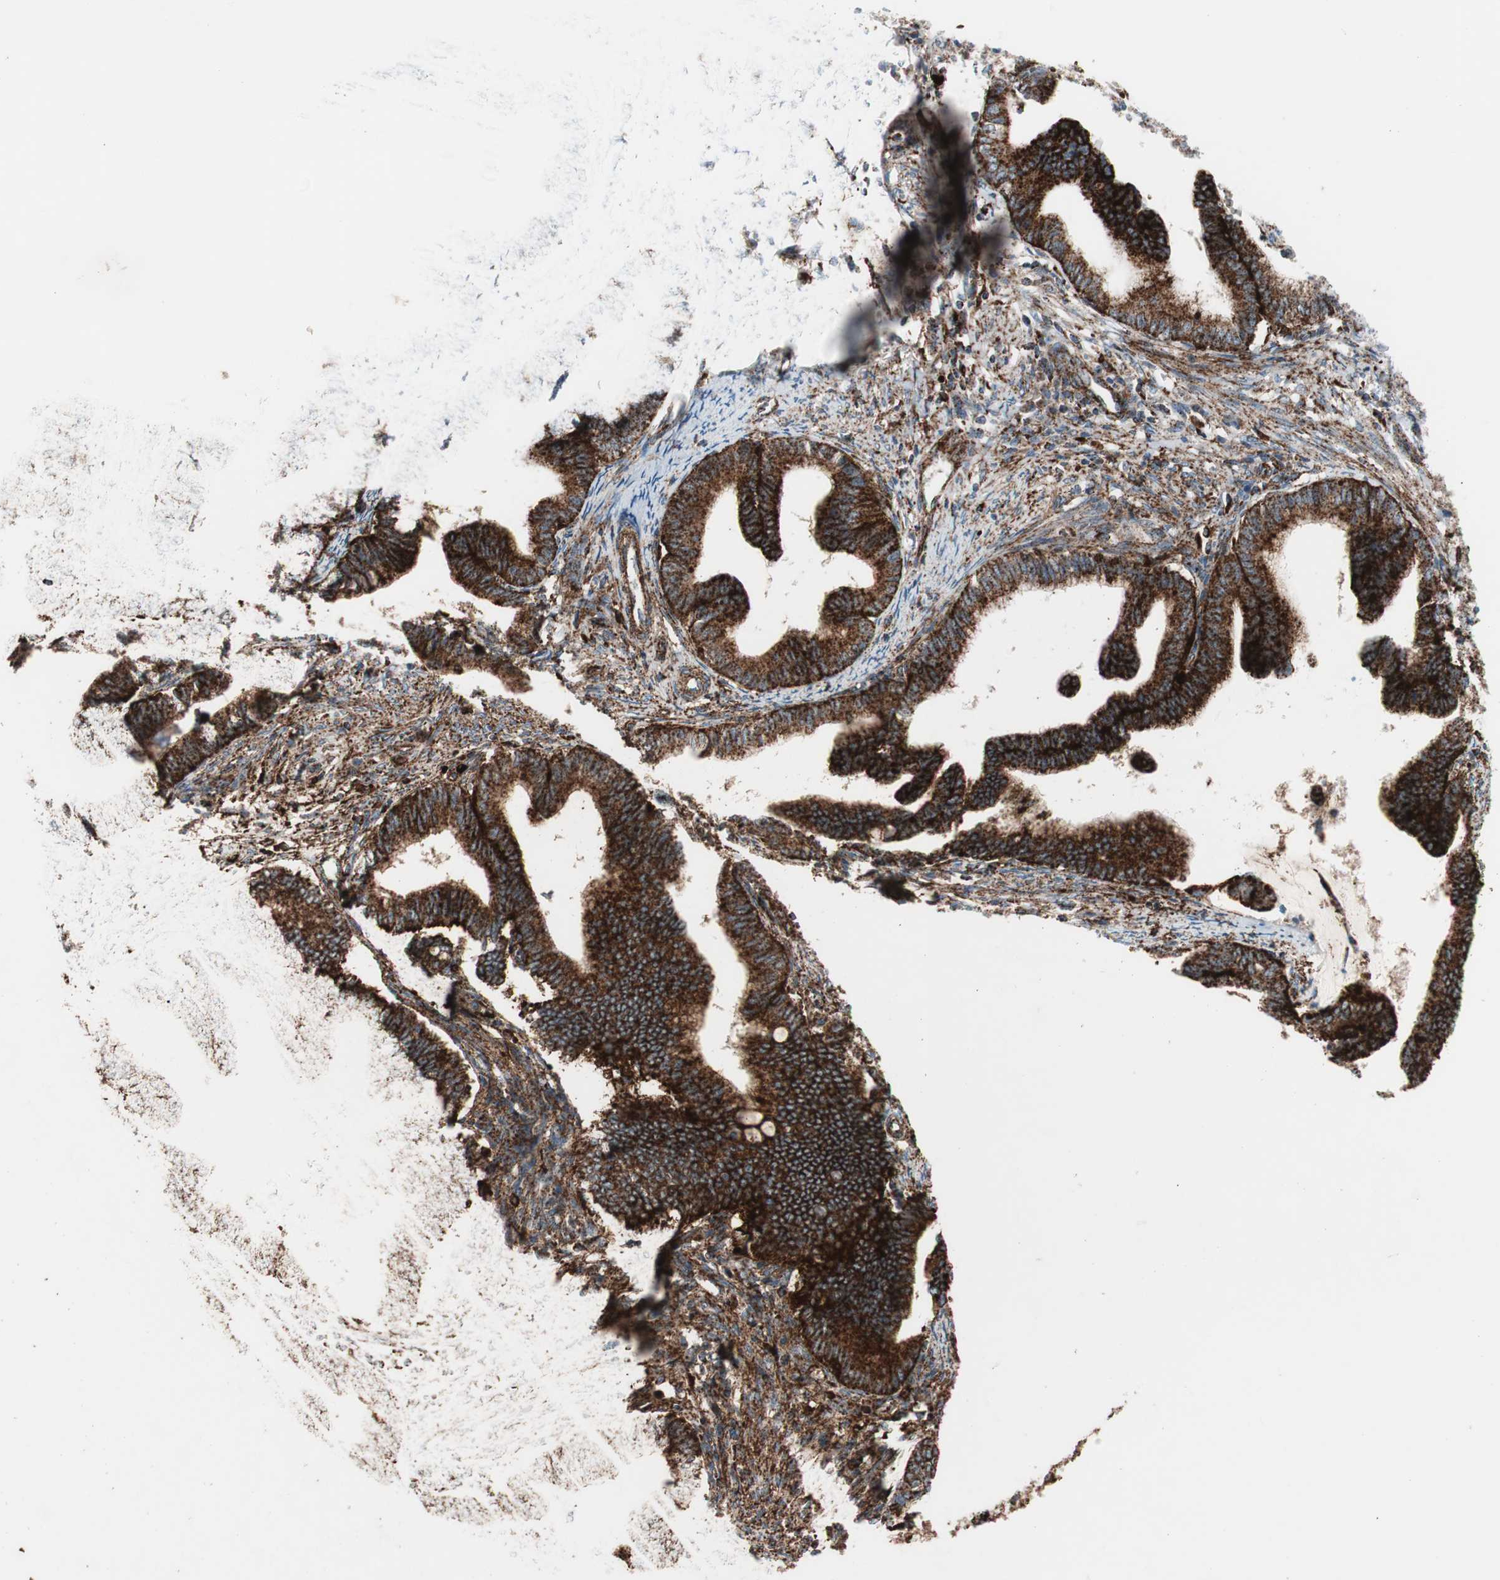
{"staining": {"intensity": "strong", "quantity": ">75%", "location": "cytoplasmic/membranous"}, "tissue": "cervical cancer", "cell_type": "Tumor cells", "image_type": "cancer", "snomed": [{"axis": "morphology", "description": "Adenocarcinoma, NOS"}, {"axis": "topography", "description": "Cervix"}], "caption": "Protein expression analysis of cervical adenocarcinoma displays strong cytoplasmic/membranous expression in about >75% of tumor cells.", "gene": "LAMP1", "patient": {"sex": "female", "age": 36}}